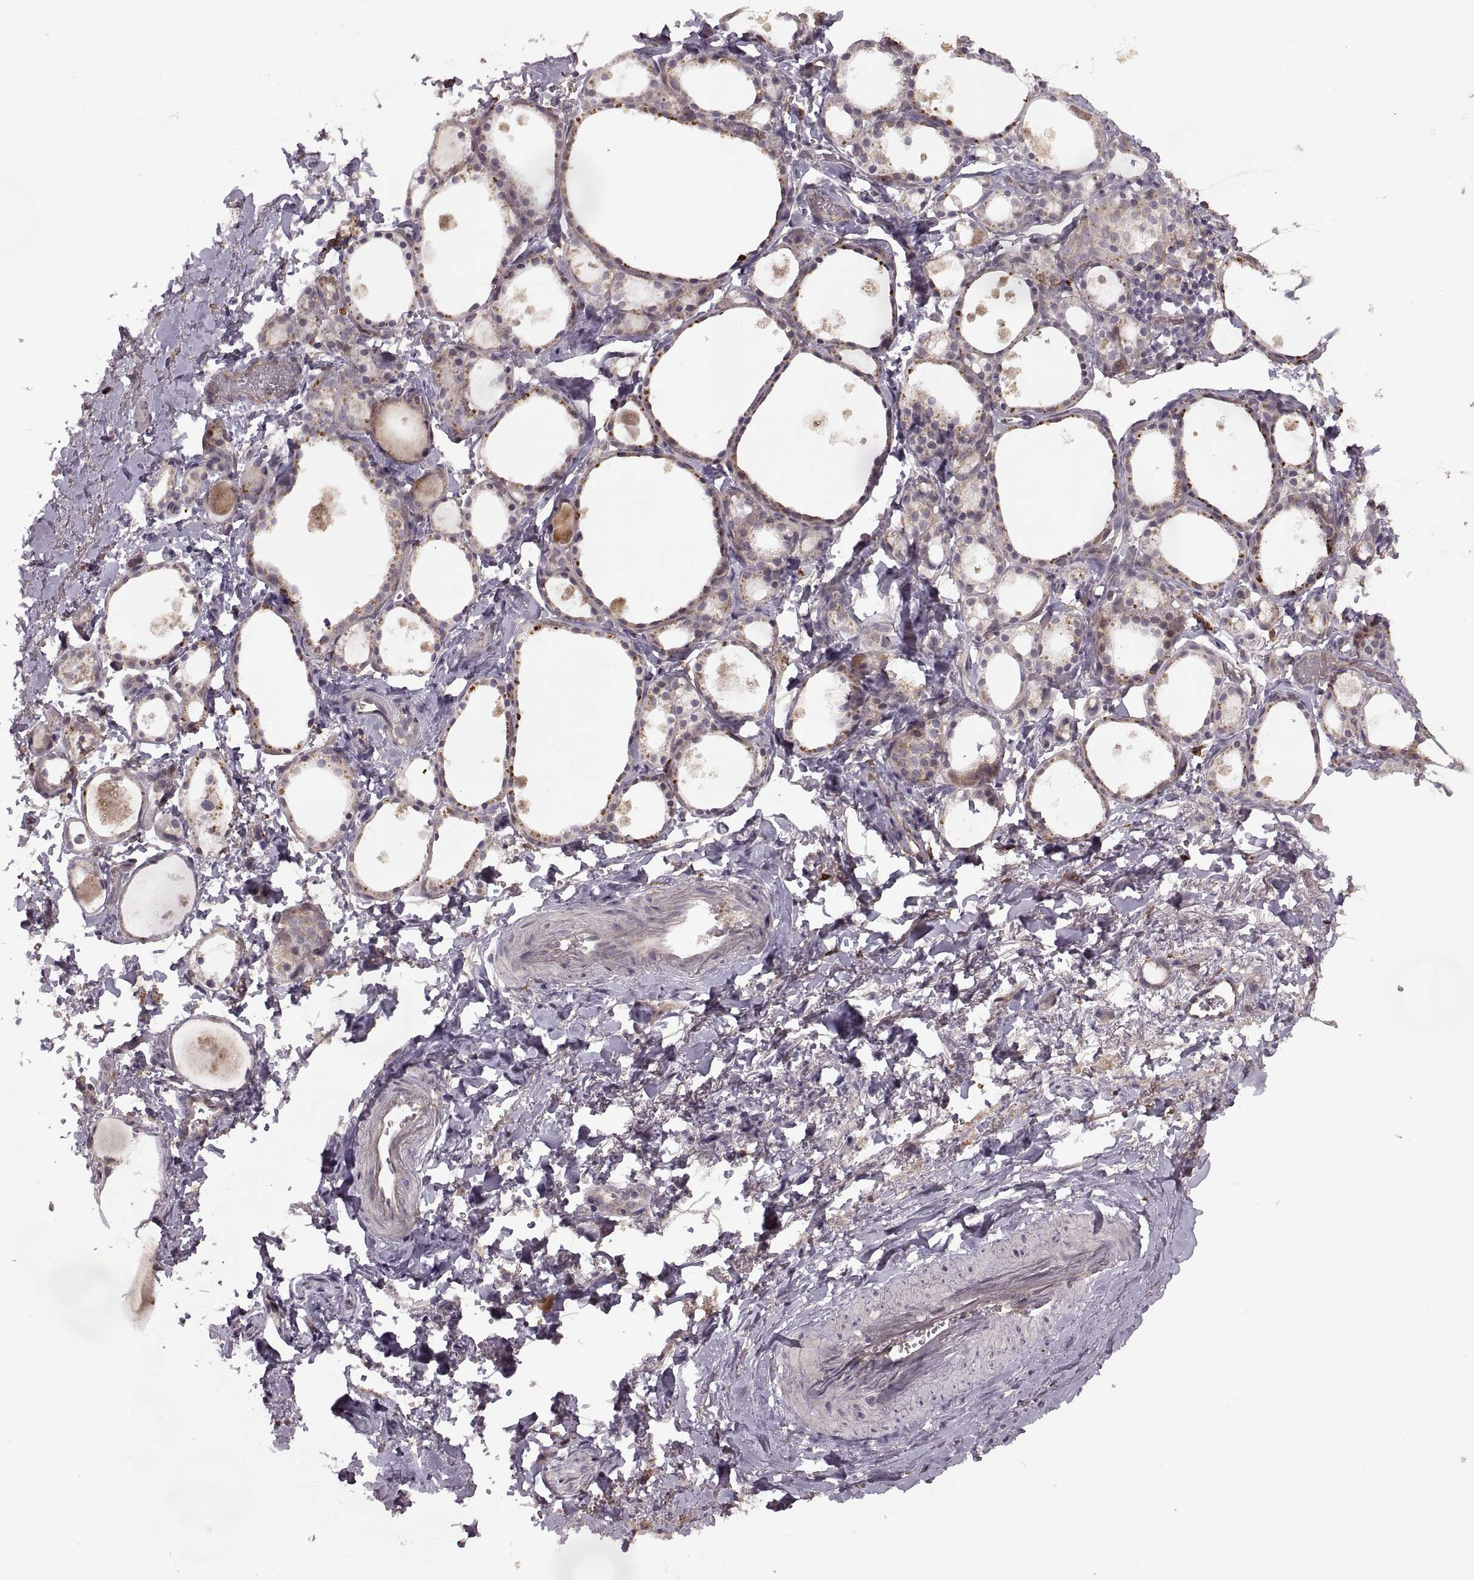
{"staining": {"intensity": "moderate", "quantity": "<25%", "location": "cytoplasmic/membranous"}, "tissue": "thyroid gland", "cell_type": "Glandular cells", "image_type": "normal", "snomed": [{"axis": "morphology", "description": "Normal tissue, NOS"}, {"axis": "topography", "description": "Thyroid gland"}], "caption": "Immunohistochemistry photomicrograph of normal thyroid gland: human thyroid gland stained using immunohistochemistry reveals low levels of moderate protein expression localized specifically in the cytoplasmic/membranous of glandular cells, appearing as a cytoplasmic/membranous brown color.", "gene": "PIERCE1", "patient": {"sex": "male", "age": 68}}